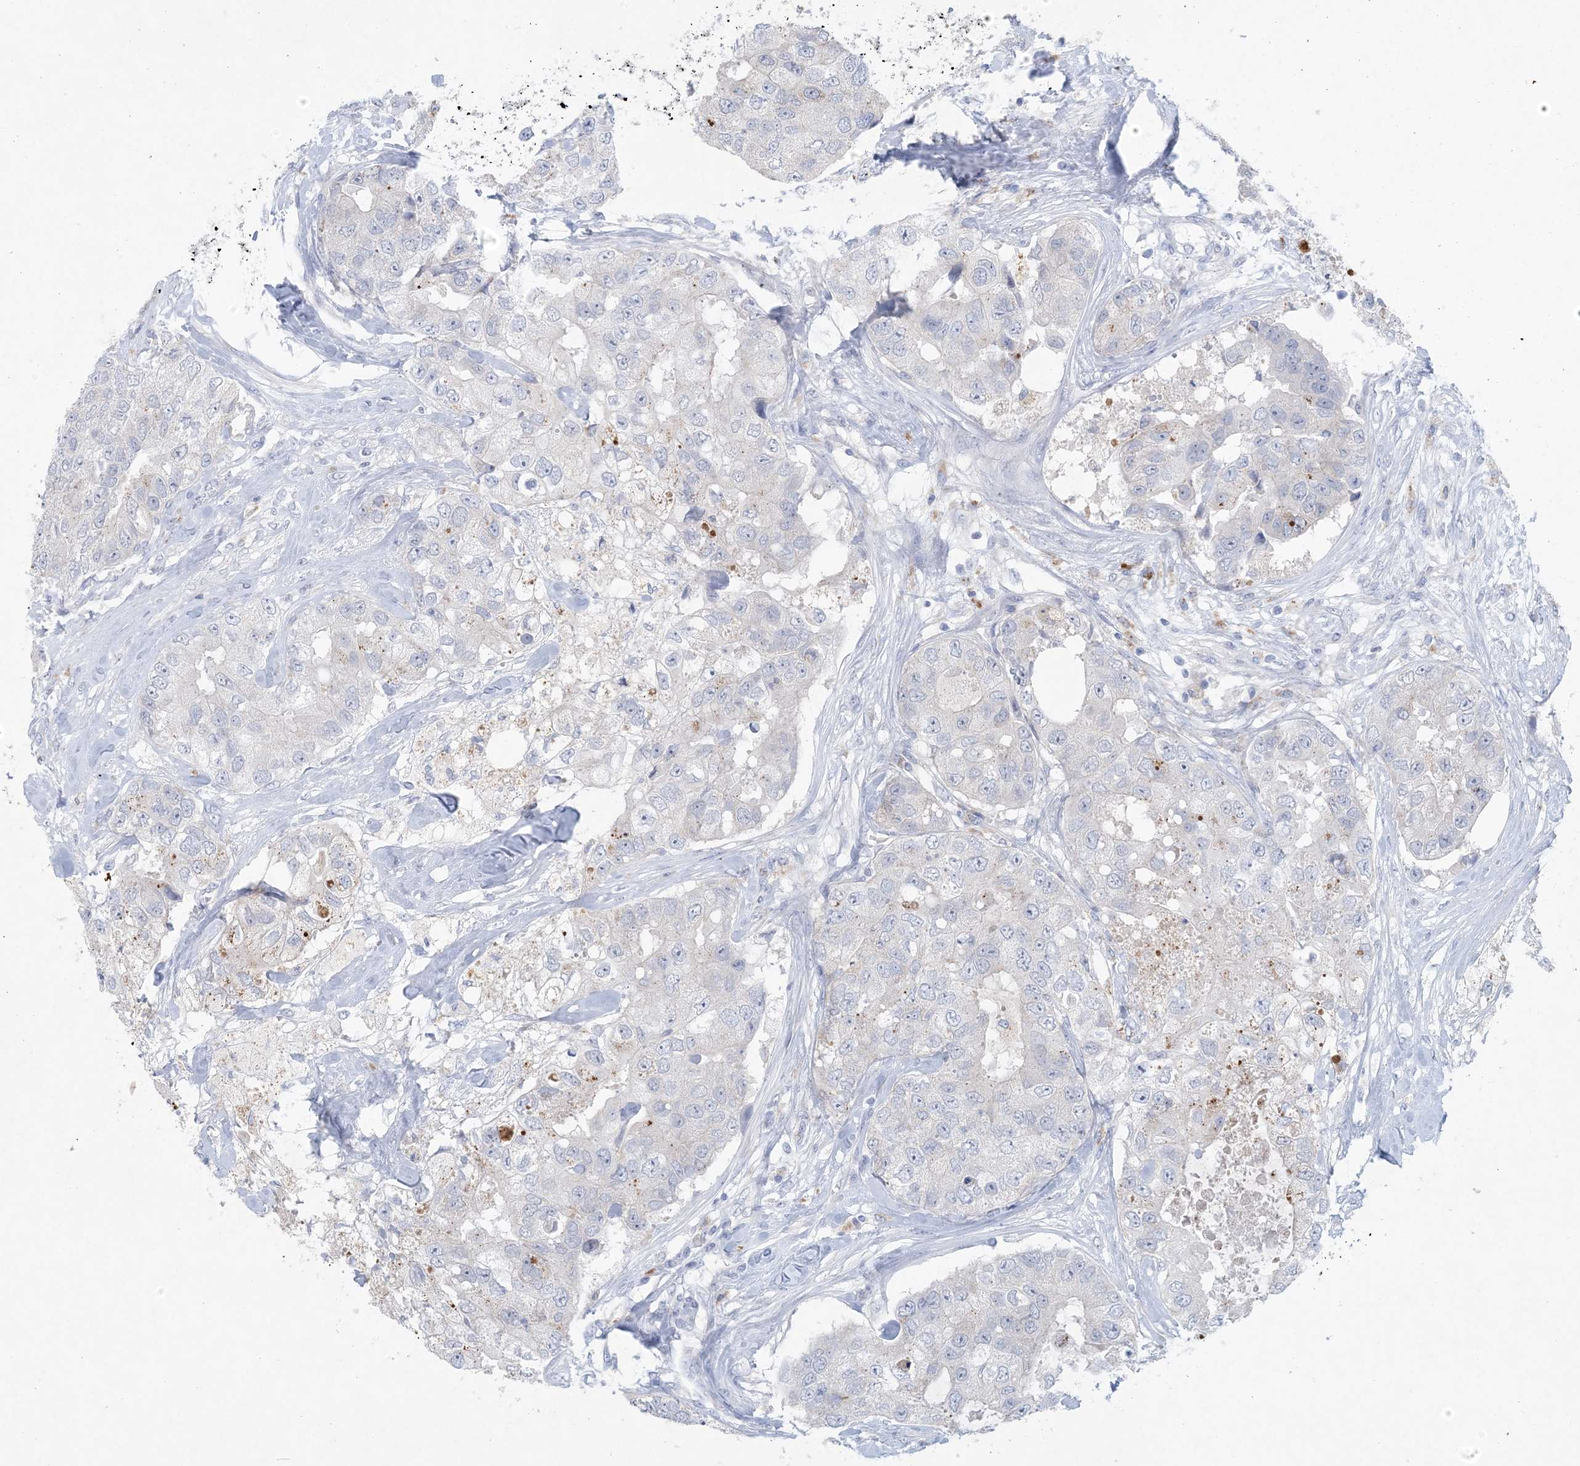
{"staining": {"intensity": "negative", "quantity": "none", "location": "none"}, "tissue": "breast cancer", "cell_type": "Tumor cells", "image_type": "cancer", "snomed": [{"axis": "morphology", "description": "Duct carcinoma"}, {"axis": "topography", "description": "Breast"}], "caption": "The micrograph demonstrates no significant staining in tumor cells of breast cancer (invasive ductal carcinoma). The staining was performed using DAB (3,3'-diaminobenzidine) to visualize the protein expression in brown, while the nuclei were stained in blue with hematoxylin (Magnification: 20x).", "gene": "GABRG1", "patient": {"sex": "female", "age": 62}}